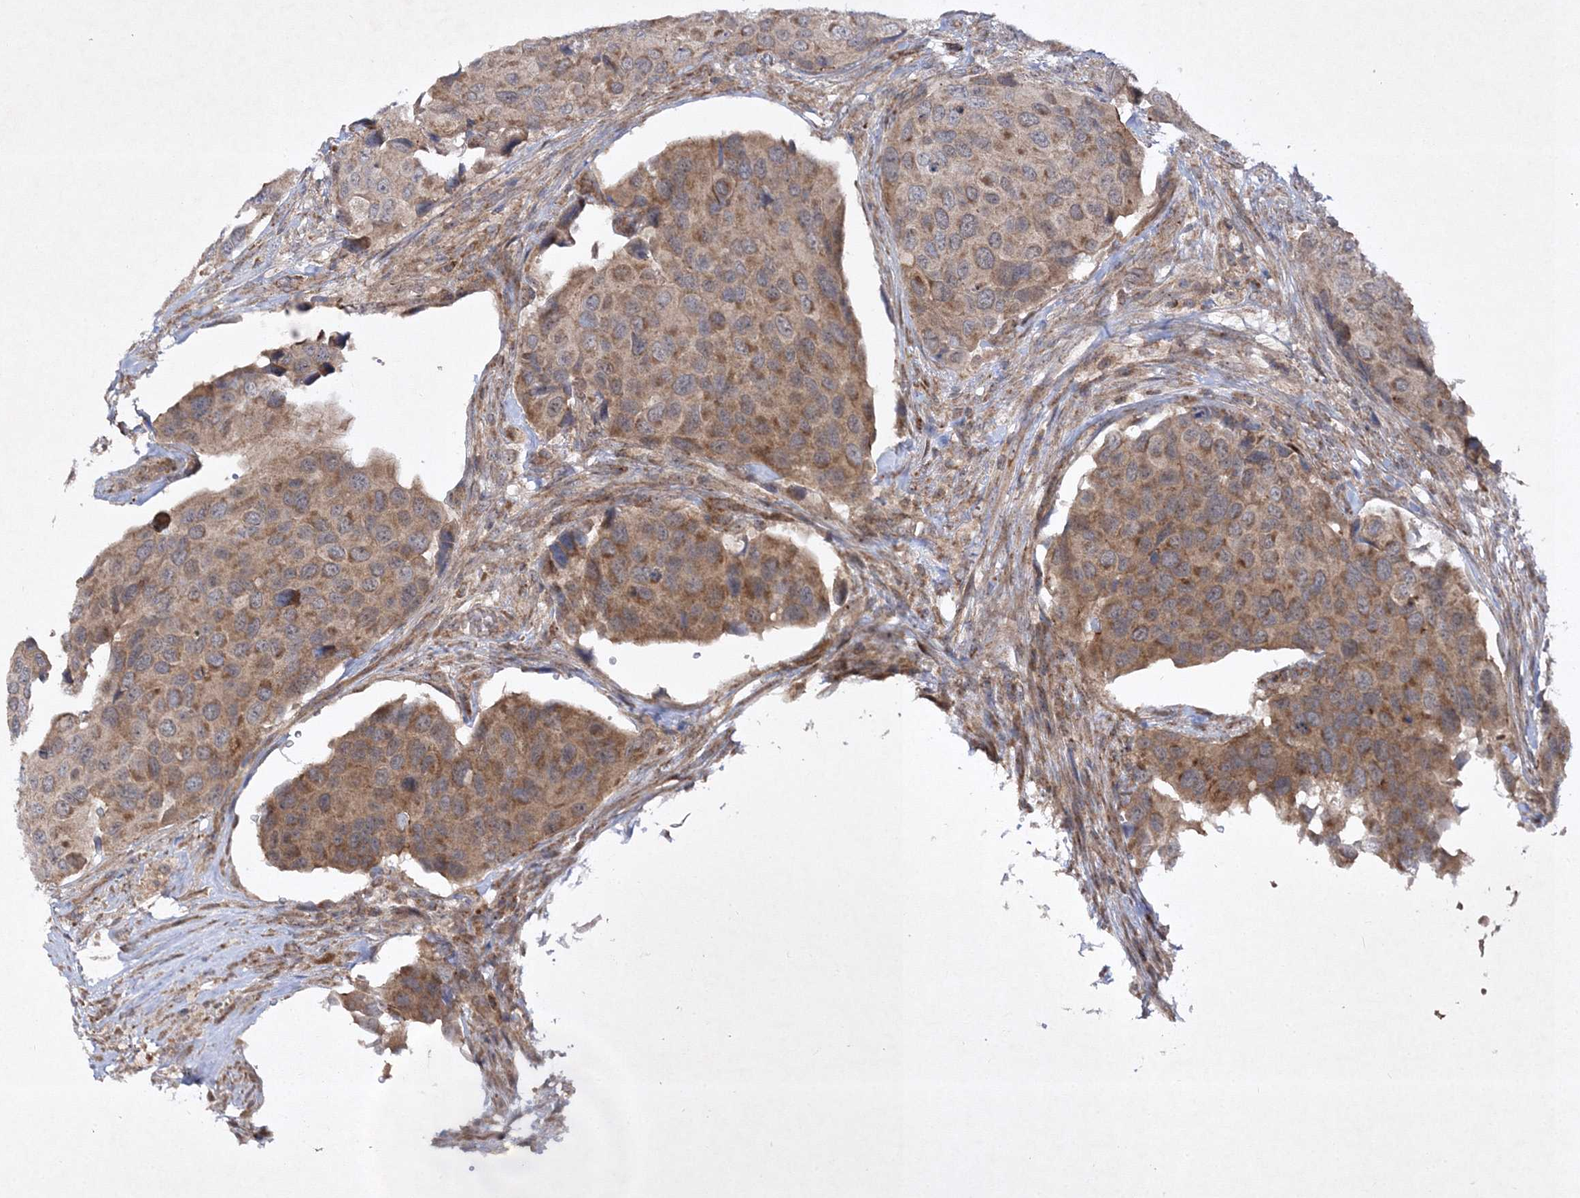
{"staining": {"intensity": "moderate", "quantity": ">75%", "location": "cytoplasmic/membranous"}, "tissue": "urothelial cancer", "cell_type": "Tumor cells", "image_type": "cancer", "snomed": [{"axis": "morphology", "description": "Urothelial carcinoma, High grade"}, {"axis": "topography", "description": "Urinary bladder"}], "caption": "Immunohistochemical staining of urothelial cancer demonstrates moderate cytoplasmic/membranous protein expression in about >75% of tumor cells.", "gene": "SCRN3", "patient": {"sex": "male", "age": 74}}